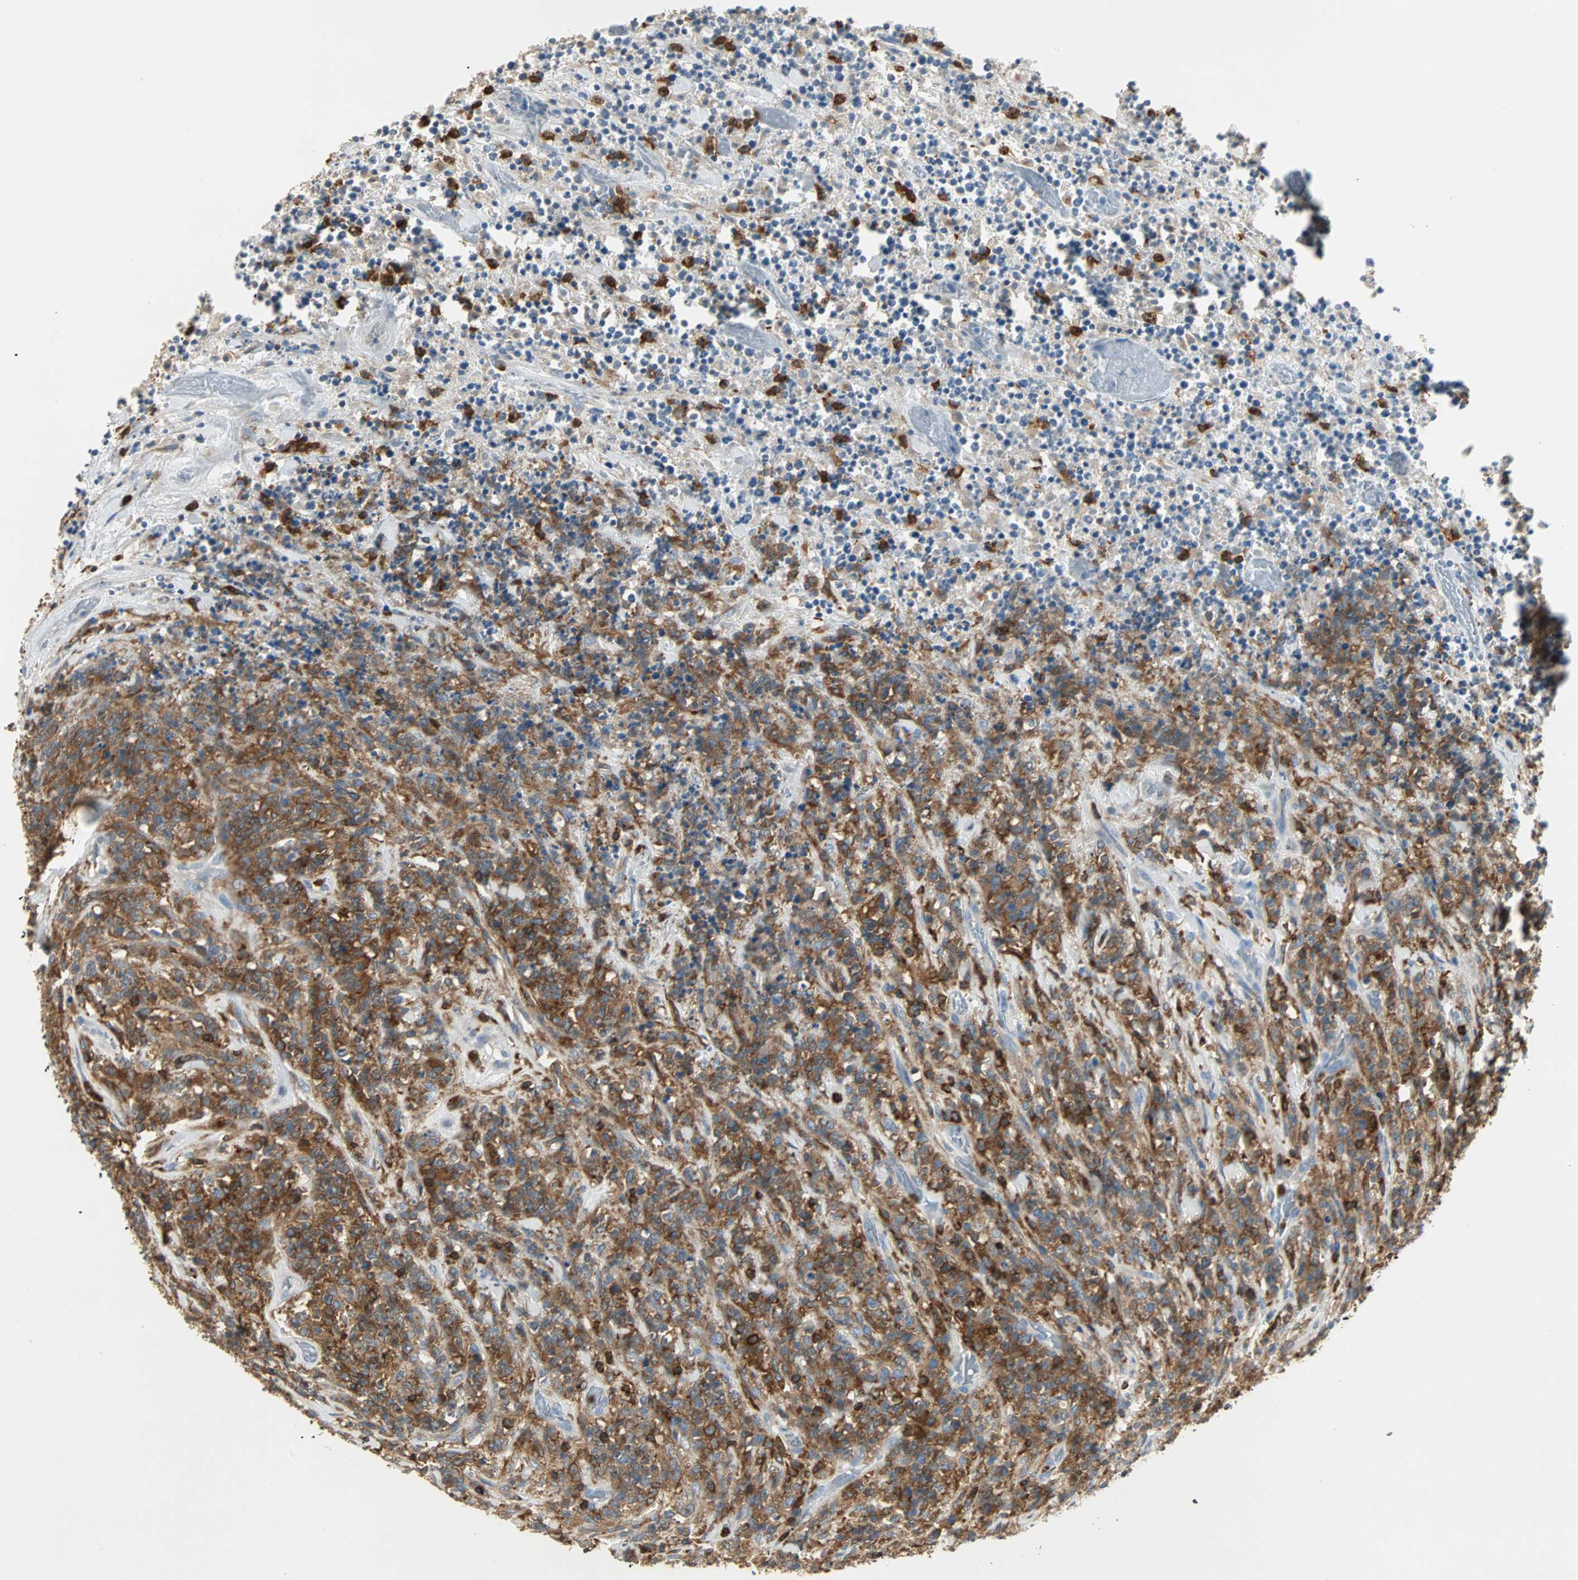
{"staining": {"intensity": "moderate", "quantity": ">75%", "location": "cytoplasmic/membranous"}, "tissue": "lymphoma", "cell_type": "Tumor cells", "image_type": "cancer", "snomed": [{"axis": "morphology", "description": "Malignant lymphoma, non-Hodgkin's type, High grade"}, {"axis": "topography", "description": "Soft tissue"}], "caption": "Lymphoma stained with a protein marker displays moderate staining in tumor cells.", "gene": "FMNL1", "patient": {"sex": "male", "age": 18}}